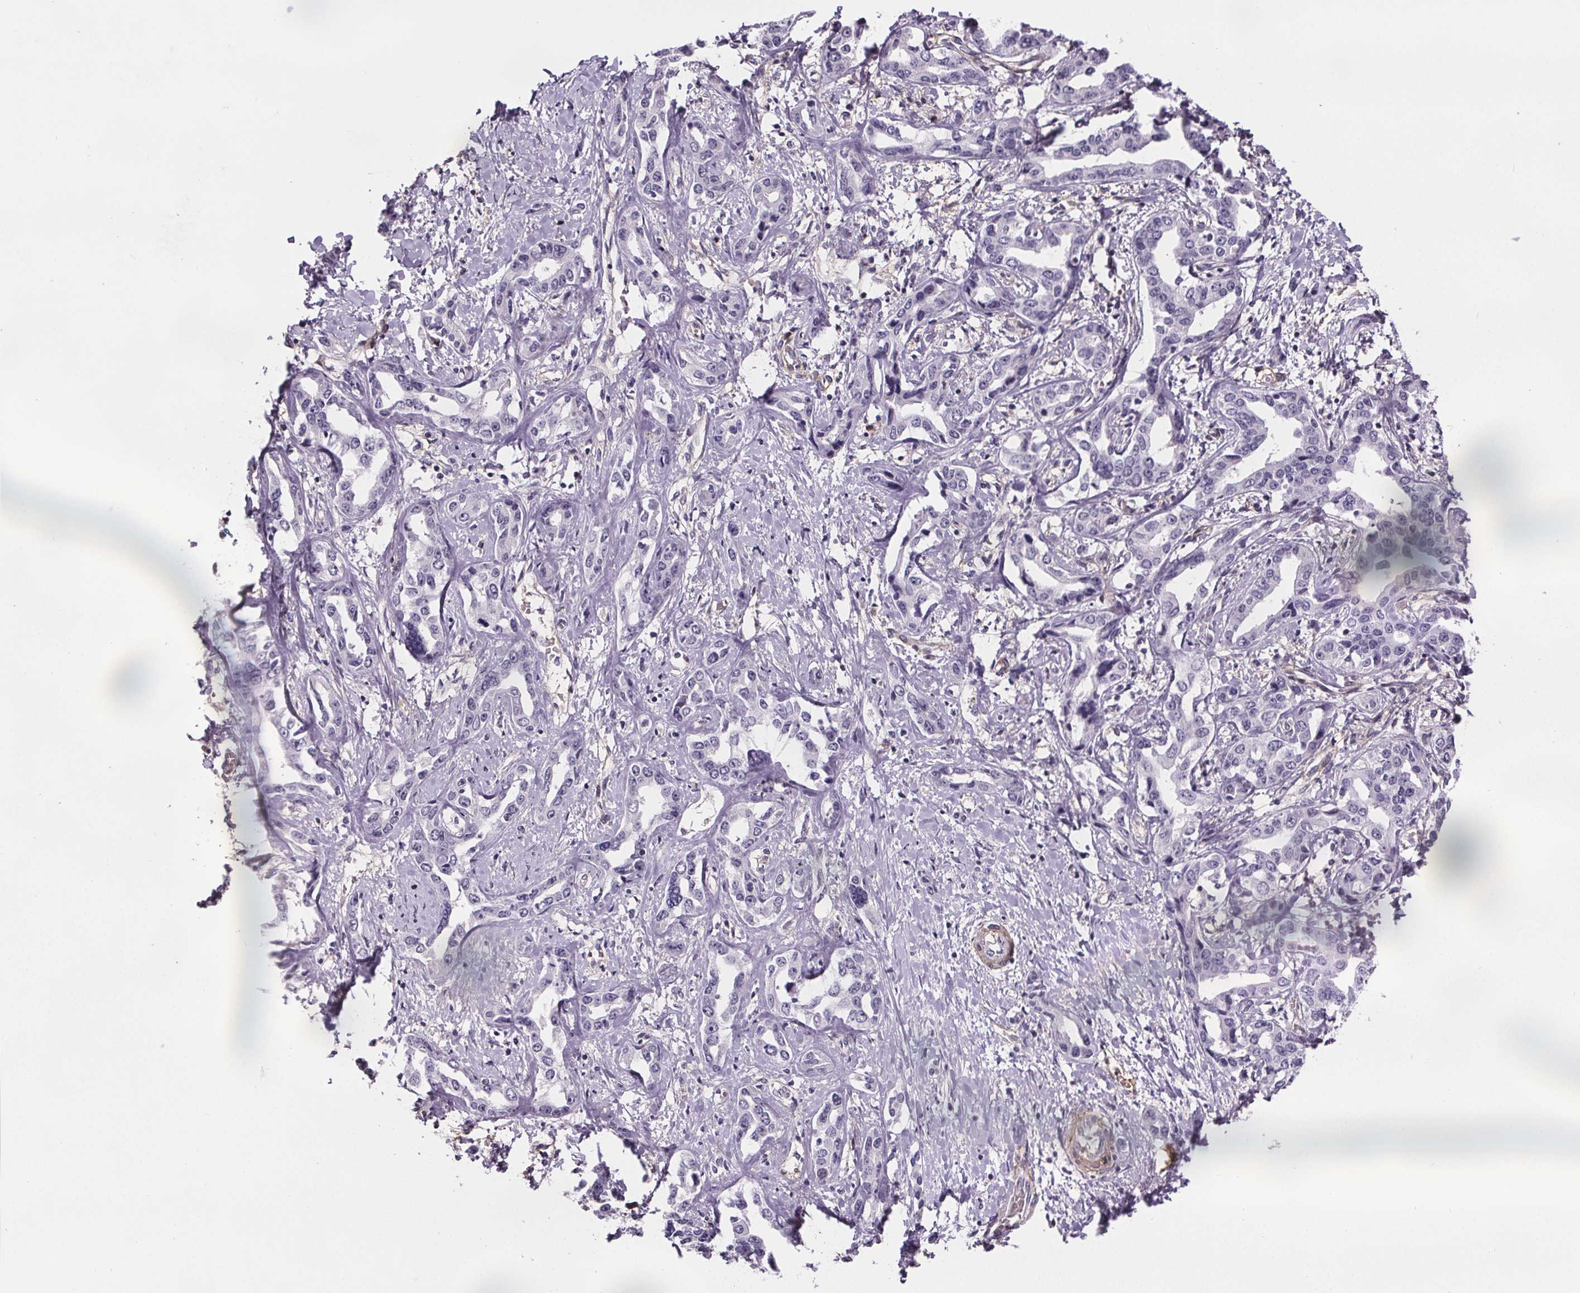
{"staining": {"intensity": "negative", "quantity": "none", "location": "none"}, "tissue": "liver cancer", "cell_type": "Tumor cells", "image_type": "cancer", "snomed": [{"axis": "morphology", "description": "Cholangiocarcinoma"}, {"axis": "topography", "description": "Liver"}], "caption": "This is an IHC image of human liver cancer (cholangiocarcinoma). There is no positivity in tumor cells.", "gene": "TTC12", "patient": {"sex": "male", "age": 59}}